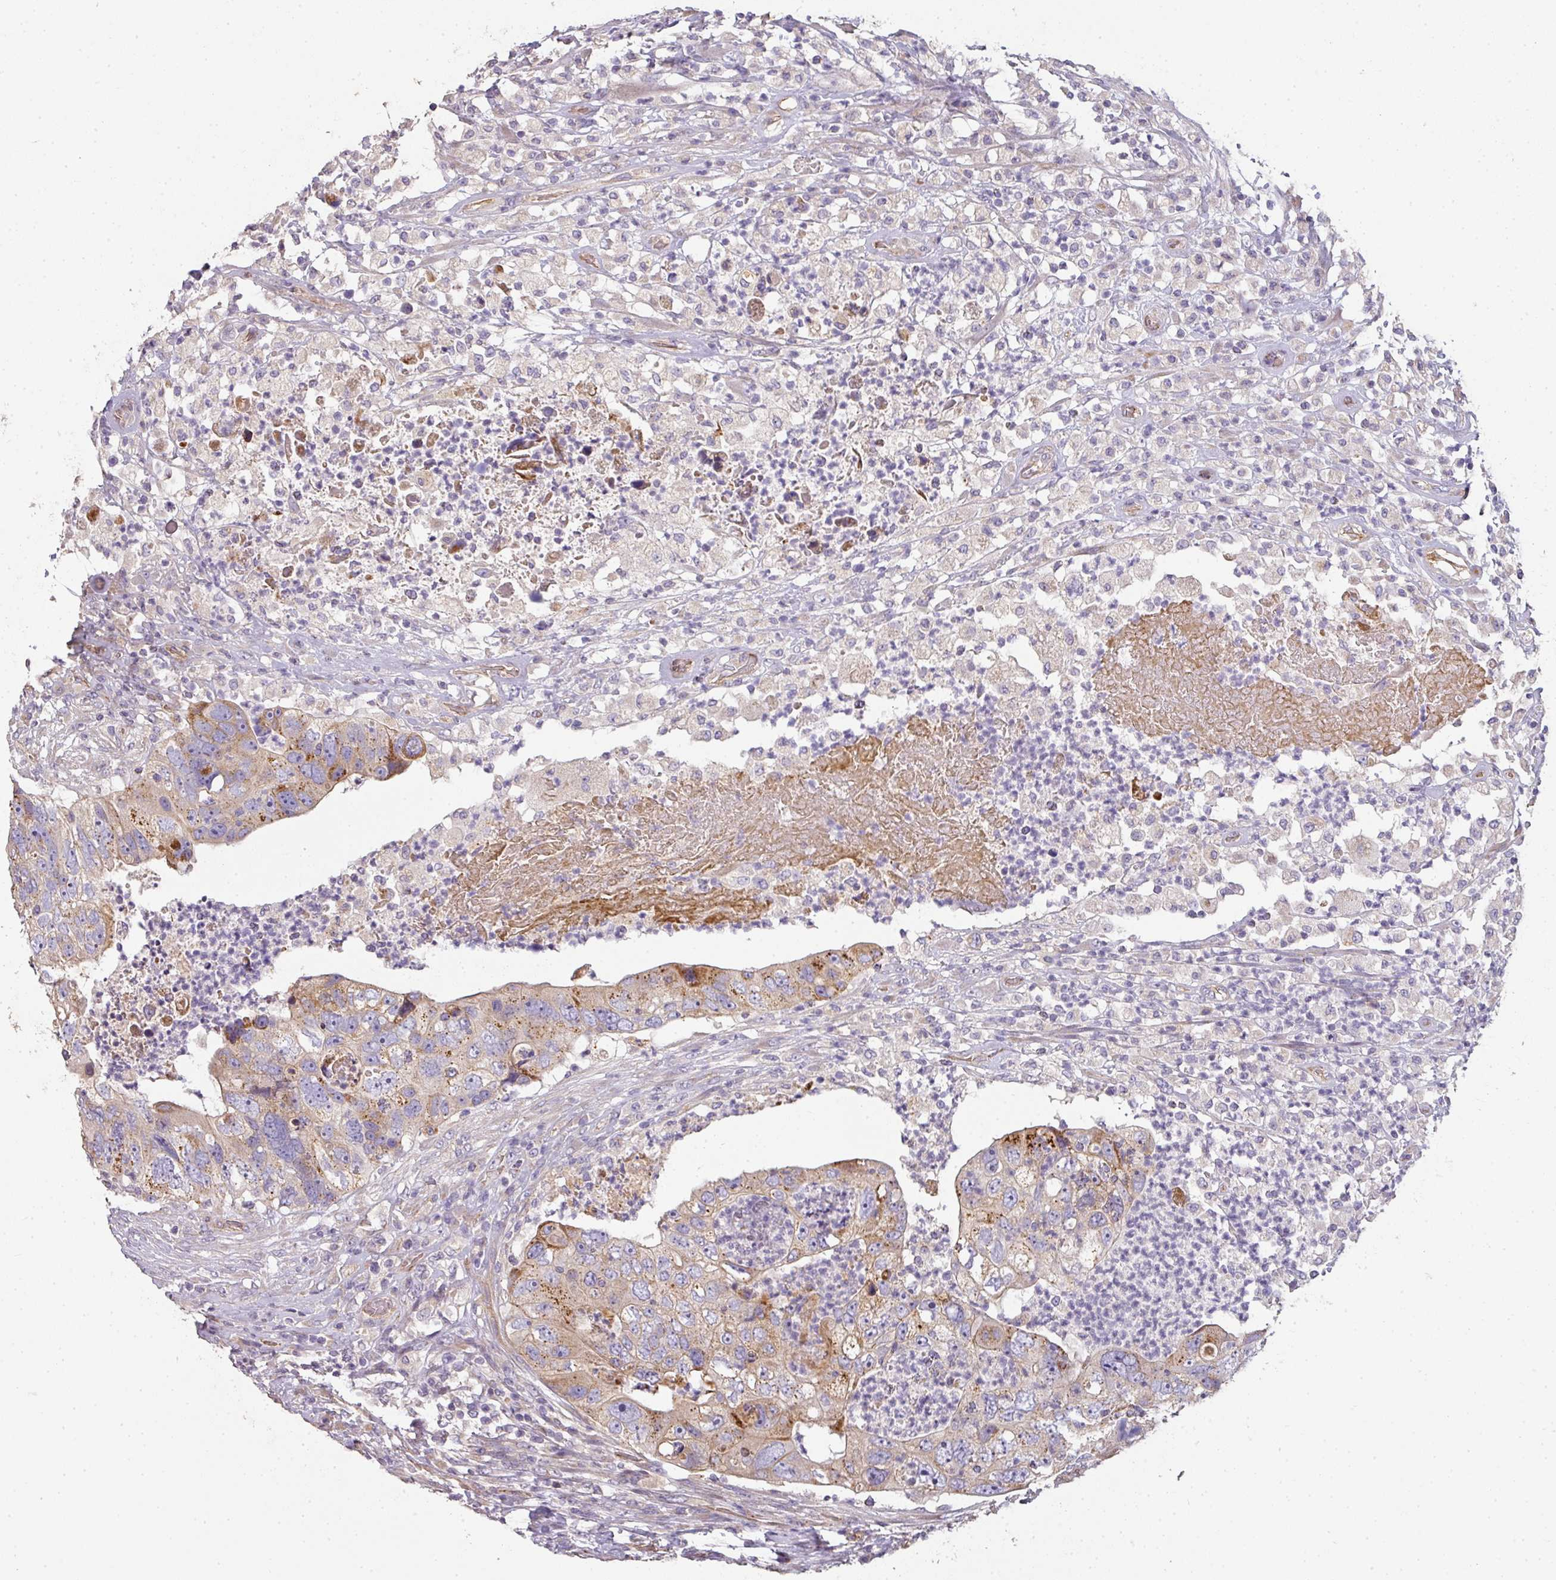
{"staining": {"intensity": "moderate", "quantity": "<25%", "location": "cytoplasmic/membranous"}, "tissue": "colorectal cancer", "cell_type": "Tumor cells", "image_type": "cancer", "snomed": [{"axis": "morphology", "description": "Adenocarcinoma, NOS"}, {"axis": "topography", "description": "Rectum"}], "caption": "An image showing moderate cytoplasmic/membranous expression in approximately <25% of tumor cells in colorectal cancer (adenocarcinoma), as visualized by brown immunohistochemical staining.", "gene": "PCDH1", "patient": {"sex": "male", "age": 59}}